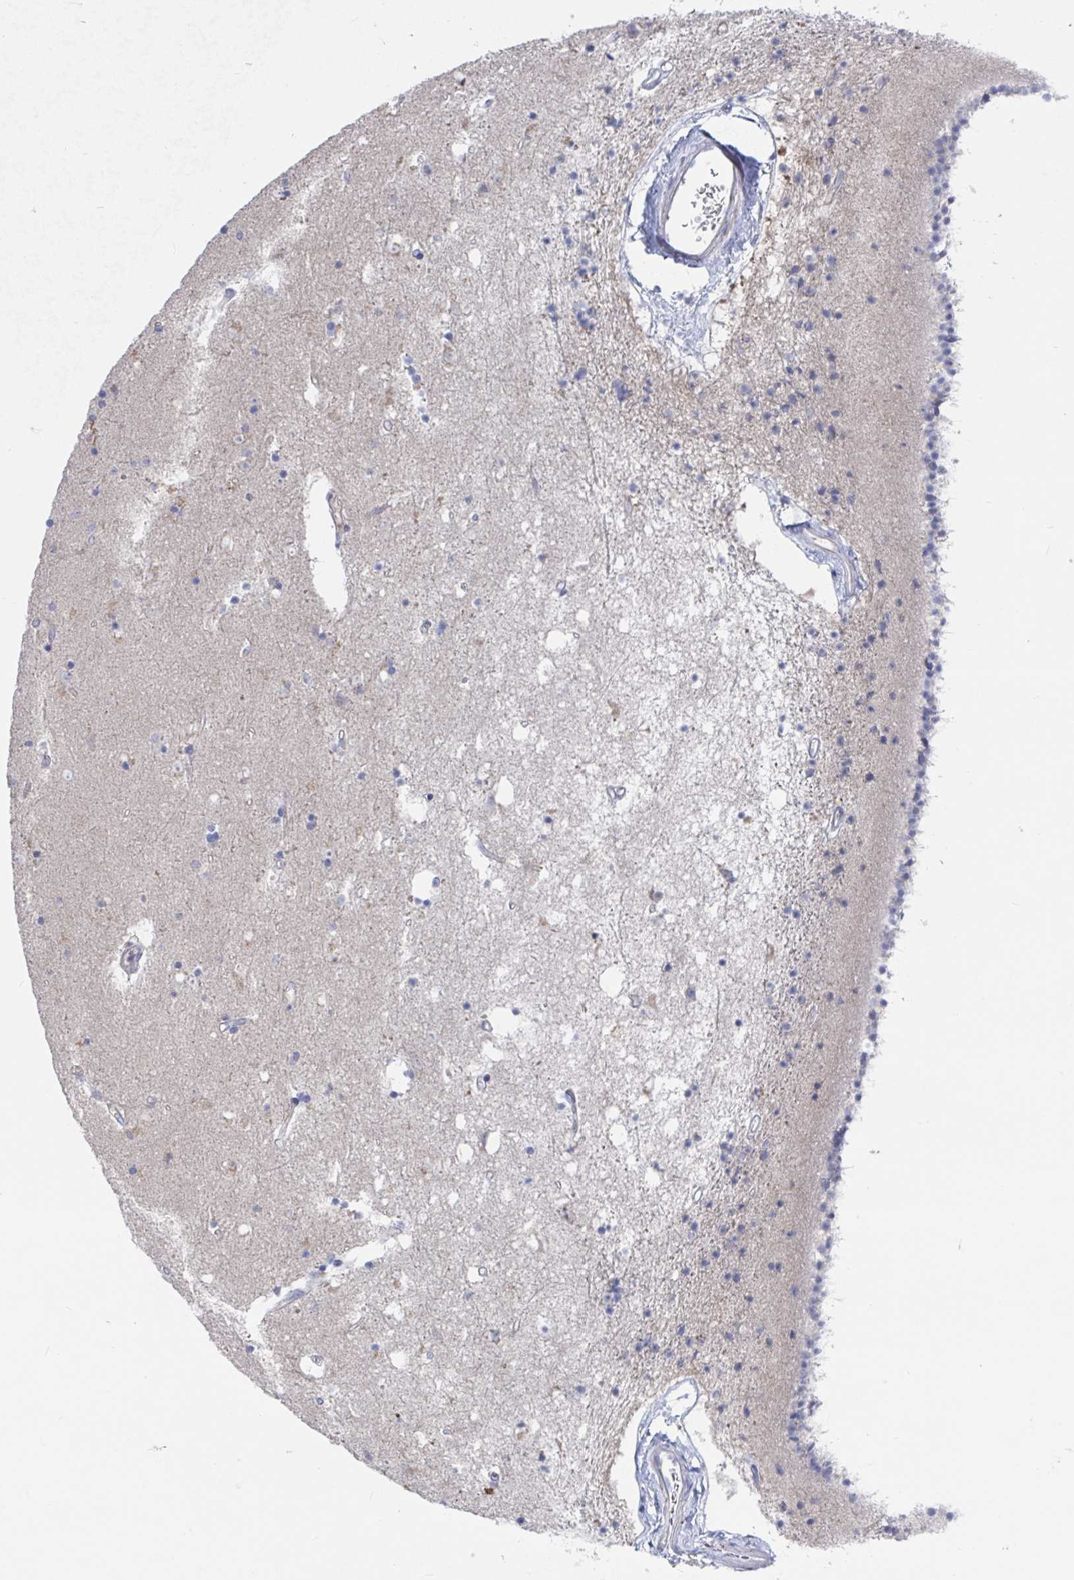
{"staining": {"intensity": "negative", "quantity": "none", "location": "none"}, "tissue": "caudate", "cell_type": "Glial cells", "image_type": "normal", "snomed": [{"axis": "morphology", "description": "Normal tissue, NOS"}, {"axis": "topography", "description": "Lateral ventricle wall"}], "caption": "Protein analysis of unremarkable caudate displays no significant positivity in glial cells. The staining was performed using DAB (3,3'-diaminobenzidine) to visualize the protein expression in brown, while the nuclei were stained in blue with hematoxylin (Magnification: 20x).", "gene": "GPR148", "patient": {"sex": "female", "age": 71}}